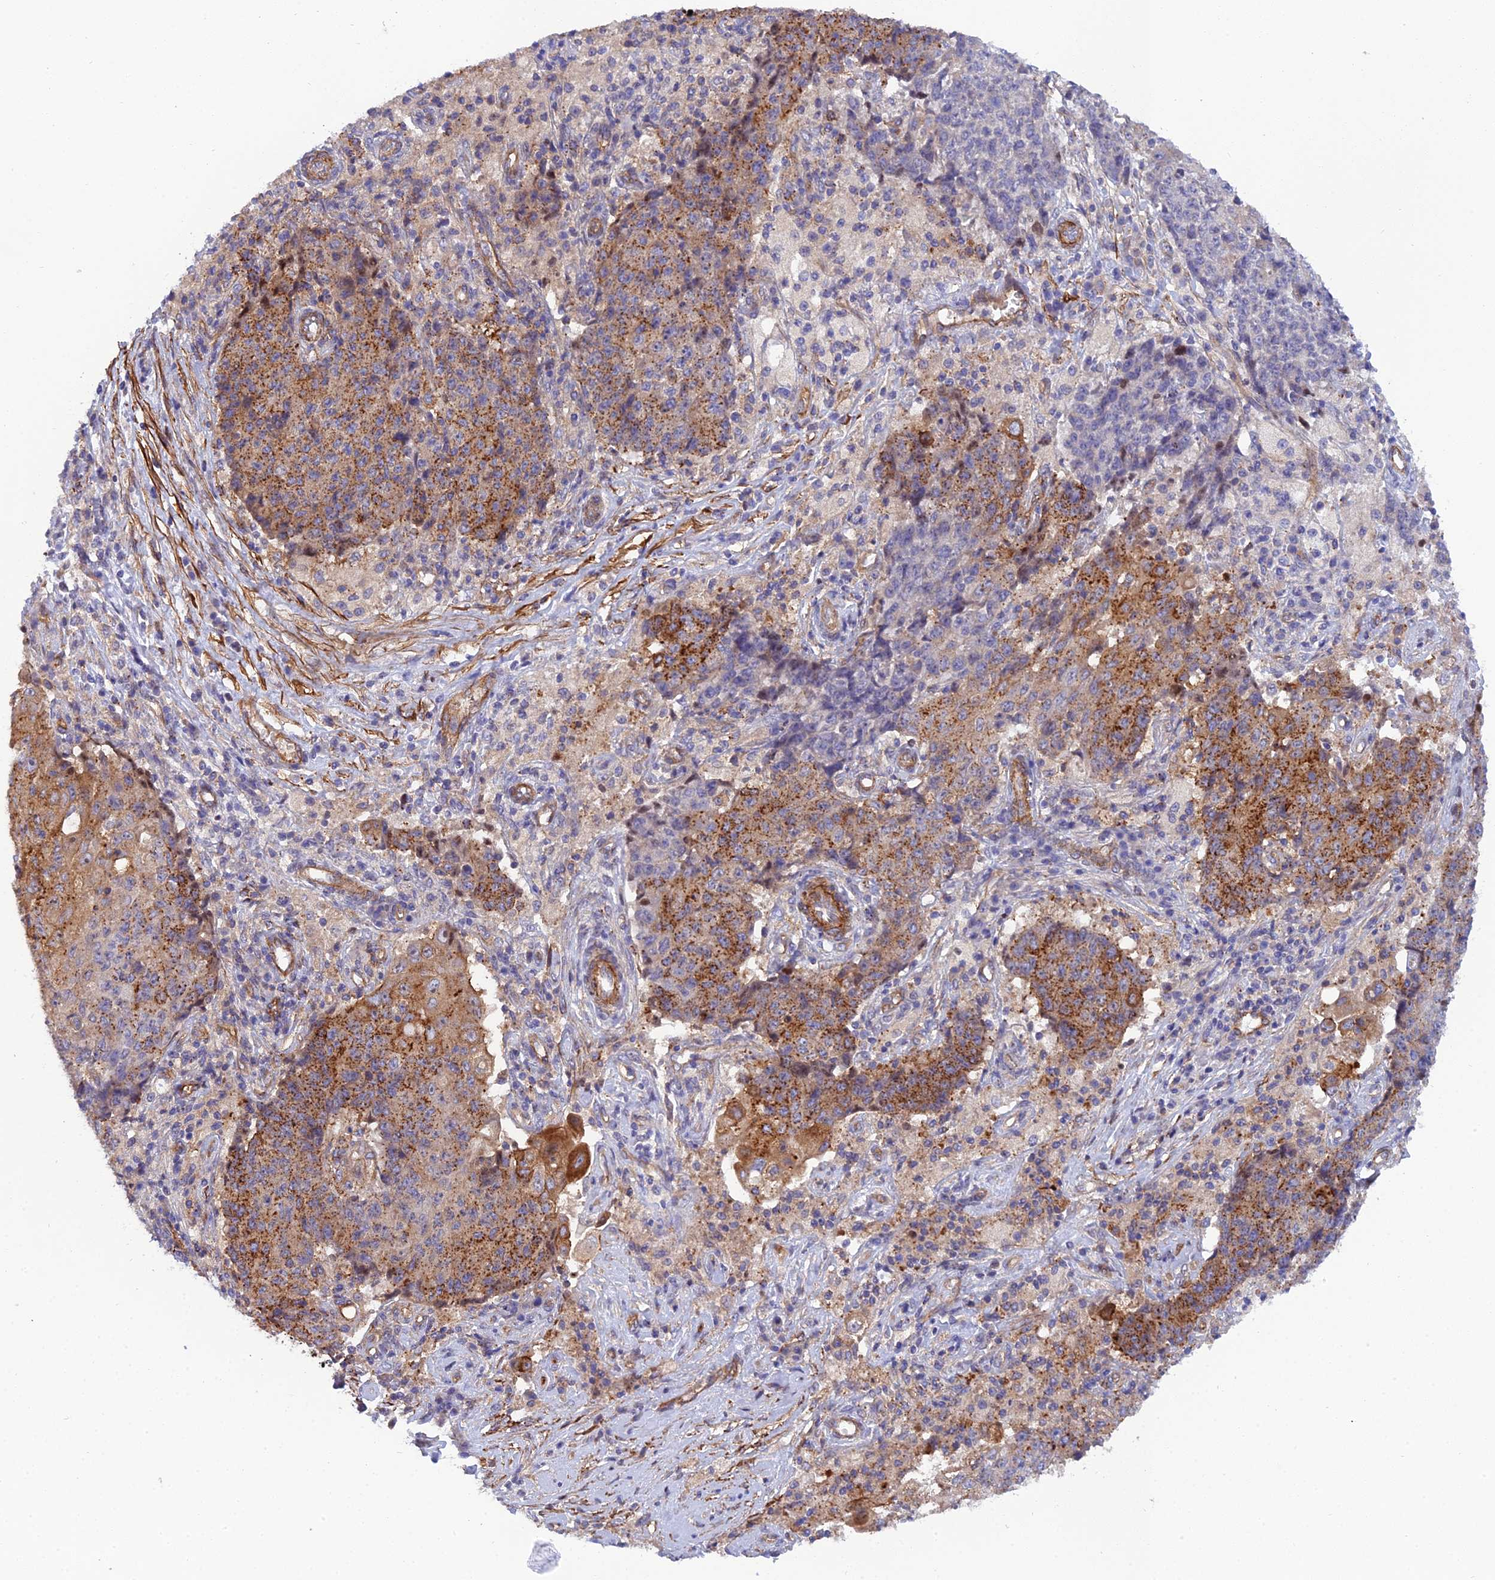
{"staining": {"intensity": "strong", "quantity": "25%-75%", "location": "cytoplasmic/membranous"}, "tissue": "ovarian cancer", "cell_type": "Tumor cells", "image_type": "cancer", "snomed": [{"axis": "morphology", "description": "Carcinoma, endometroid"}, {"axis": "topography", "description": "Ovary"}], "caption": "Strong cytoplasmic/membranous expression is present in approximately 25%-75% of tumor cells in ovarian endometroid carcinoma.", "gene": "RALGAPA2", "patient": {"sex": "female", "age": 42}}